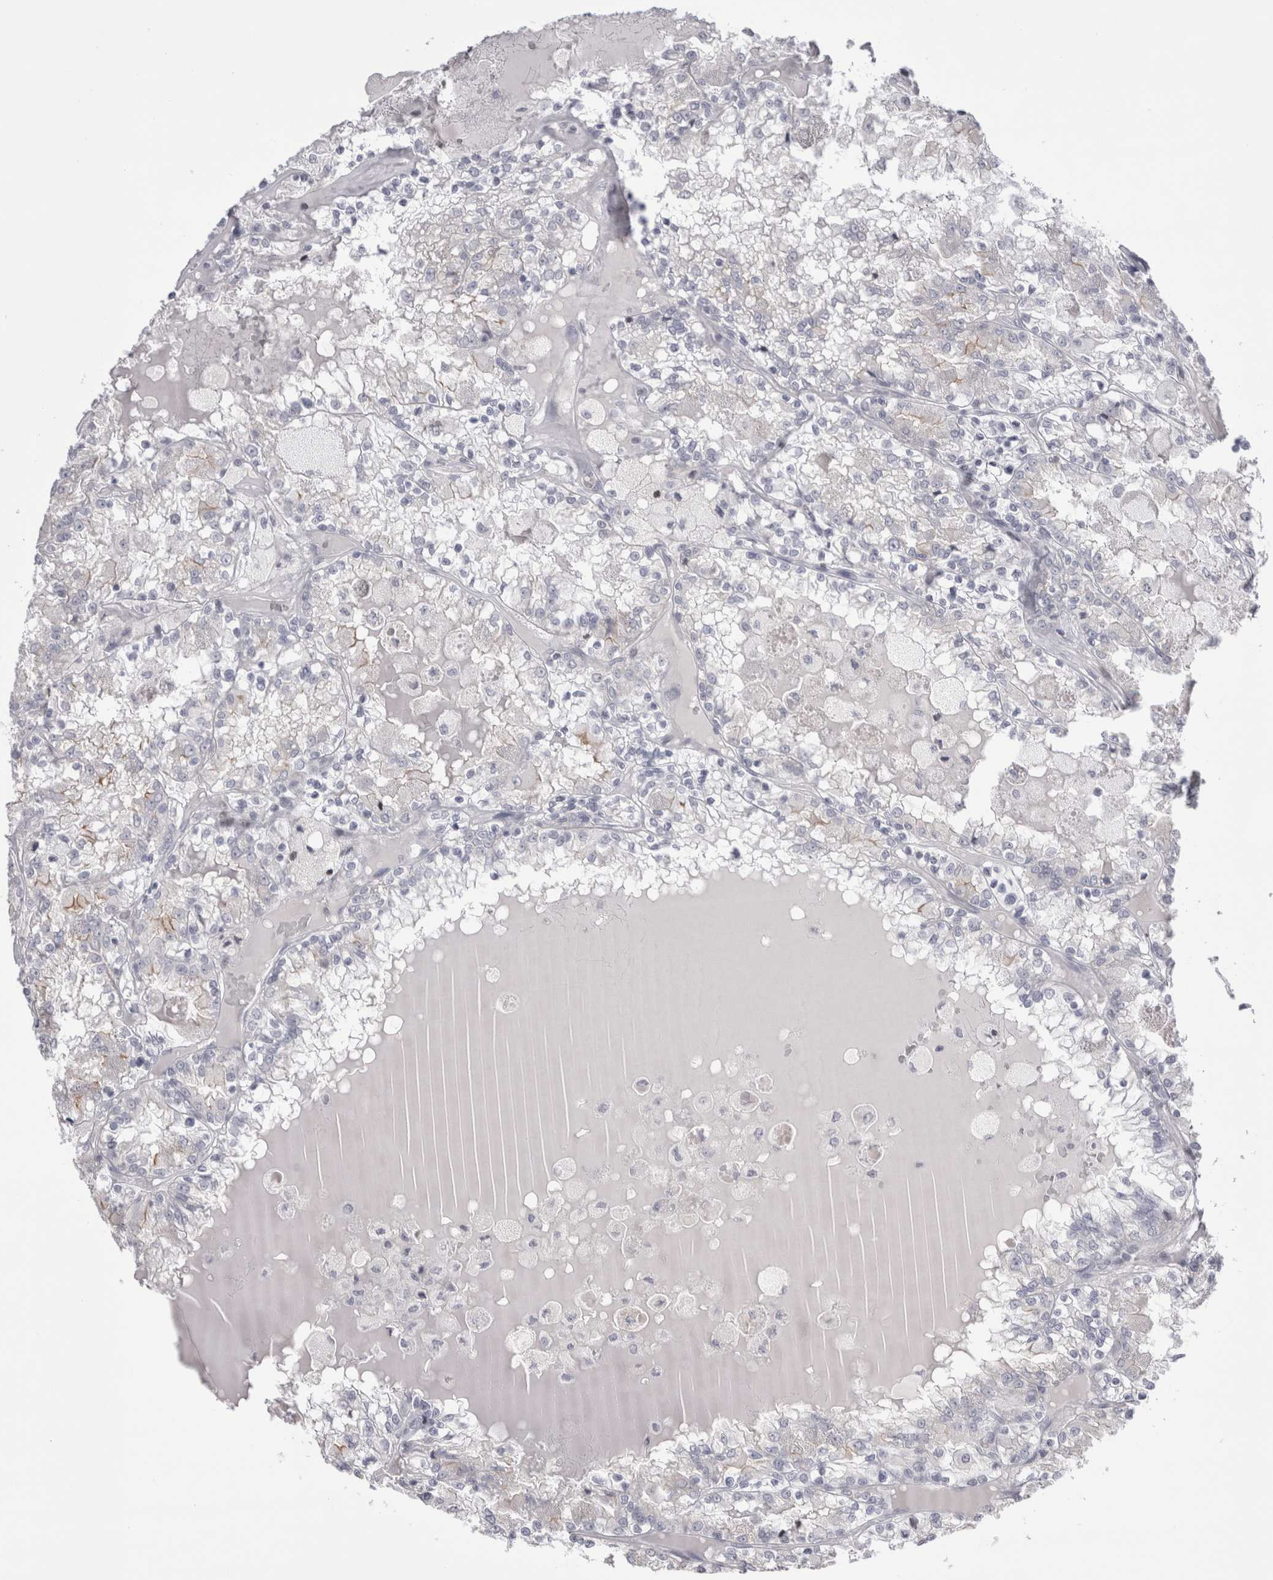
{"staining": {"intensity": "negative", "quantity": "none", "location": "none"}, "tissue": "renal cancer", "cell_type": "Tumor cells", "image_type": "cancer", "snomed": [{"axis": "morphology", "description": "Adenocarcinoma, NOS"}, {"axis": "topography", "description": "Kidney"}], "caption": "Human renal cancer (adenocarcinoma) stained for a protein using IHC exhibits no staining in tumor cells.", "gene": "FNDC8", "patient": {"sex": "female", "age": 56}}